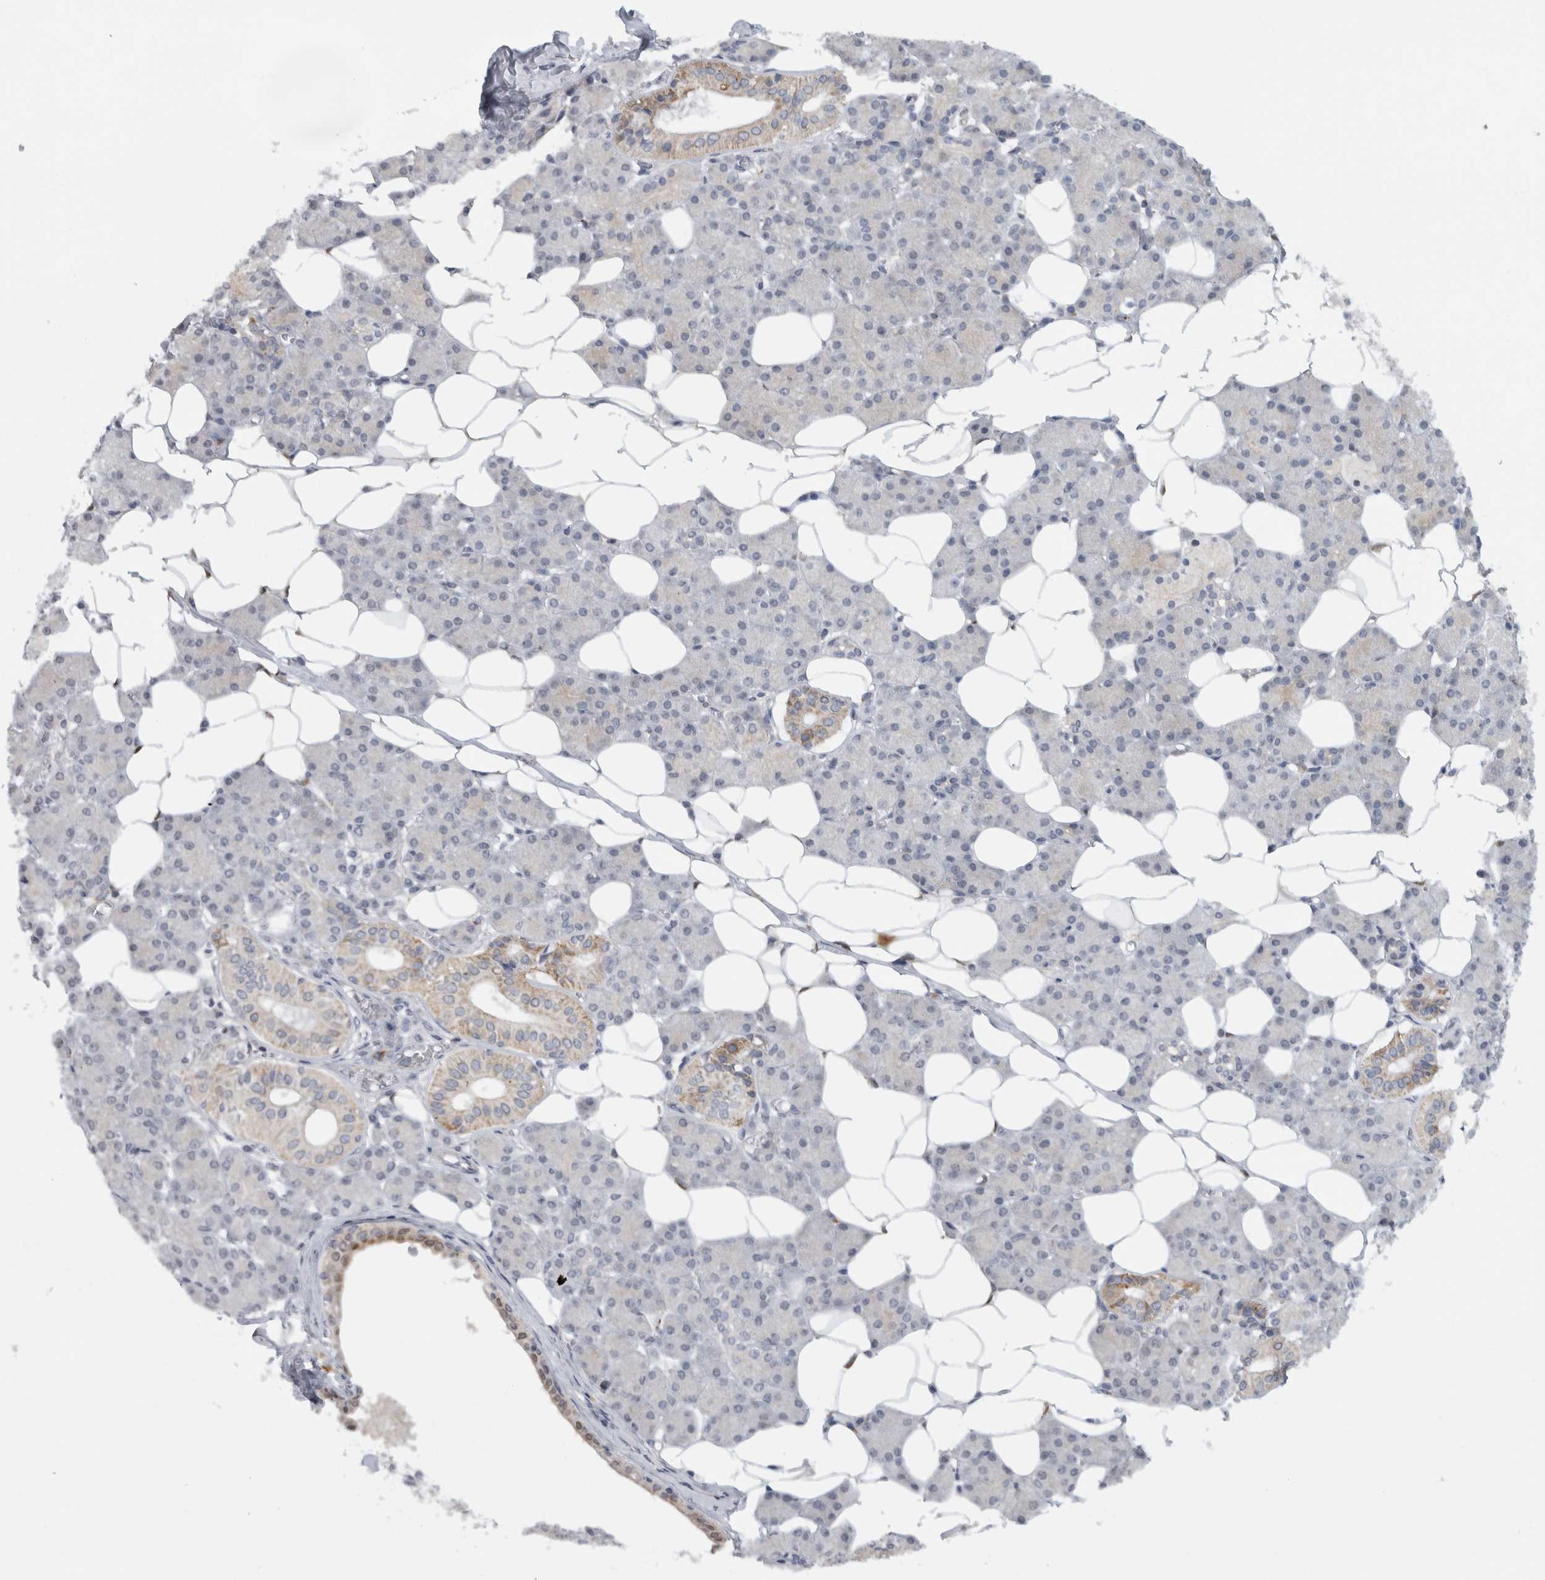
{"staining": {"intensity": "weak", "quantity": "25%-75%", "location": "cytoplasmic/membranous,nuclear"}, "tissue": "salivary gland", "cell_type": "Glandular cells", "image_type": "normal", "snomed": [{"axis": "morphology", "description": "Normal tissue, NOS"}, {"axis": "topography", "description": "Salivary gland"}], "caption": "Weak cytoplasmic/membranous,nuclear staining for a protein is present in approximately 25%-75% of glandular cells of benign salivary gland using immunohistochemistry.", "gene": "RAB18", "patient": {"sex": "female", "age": 33}}